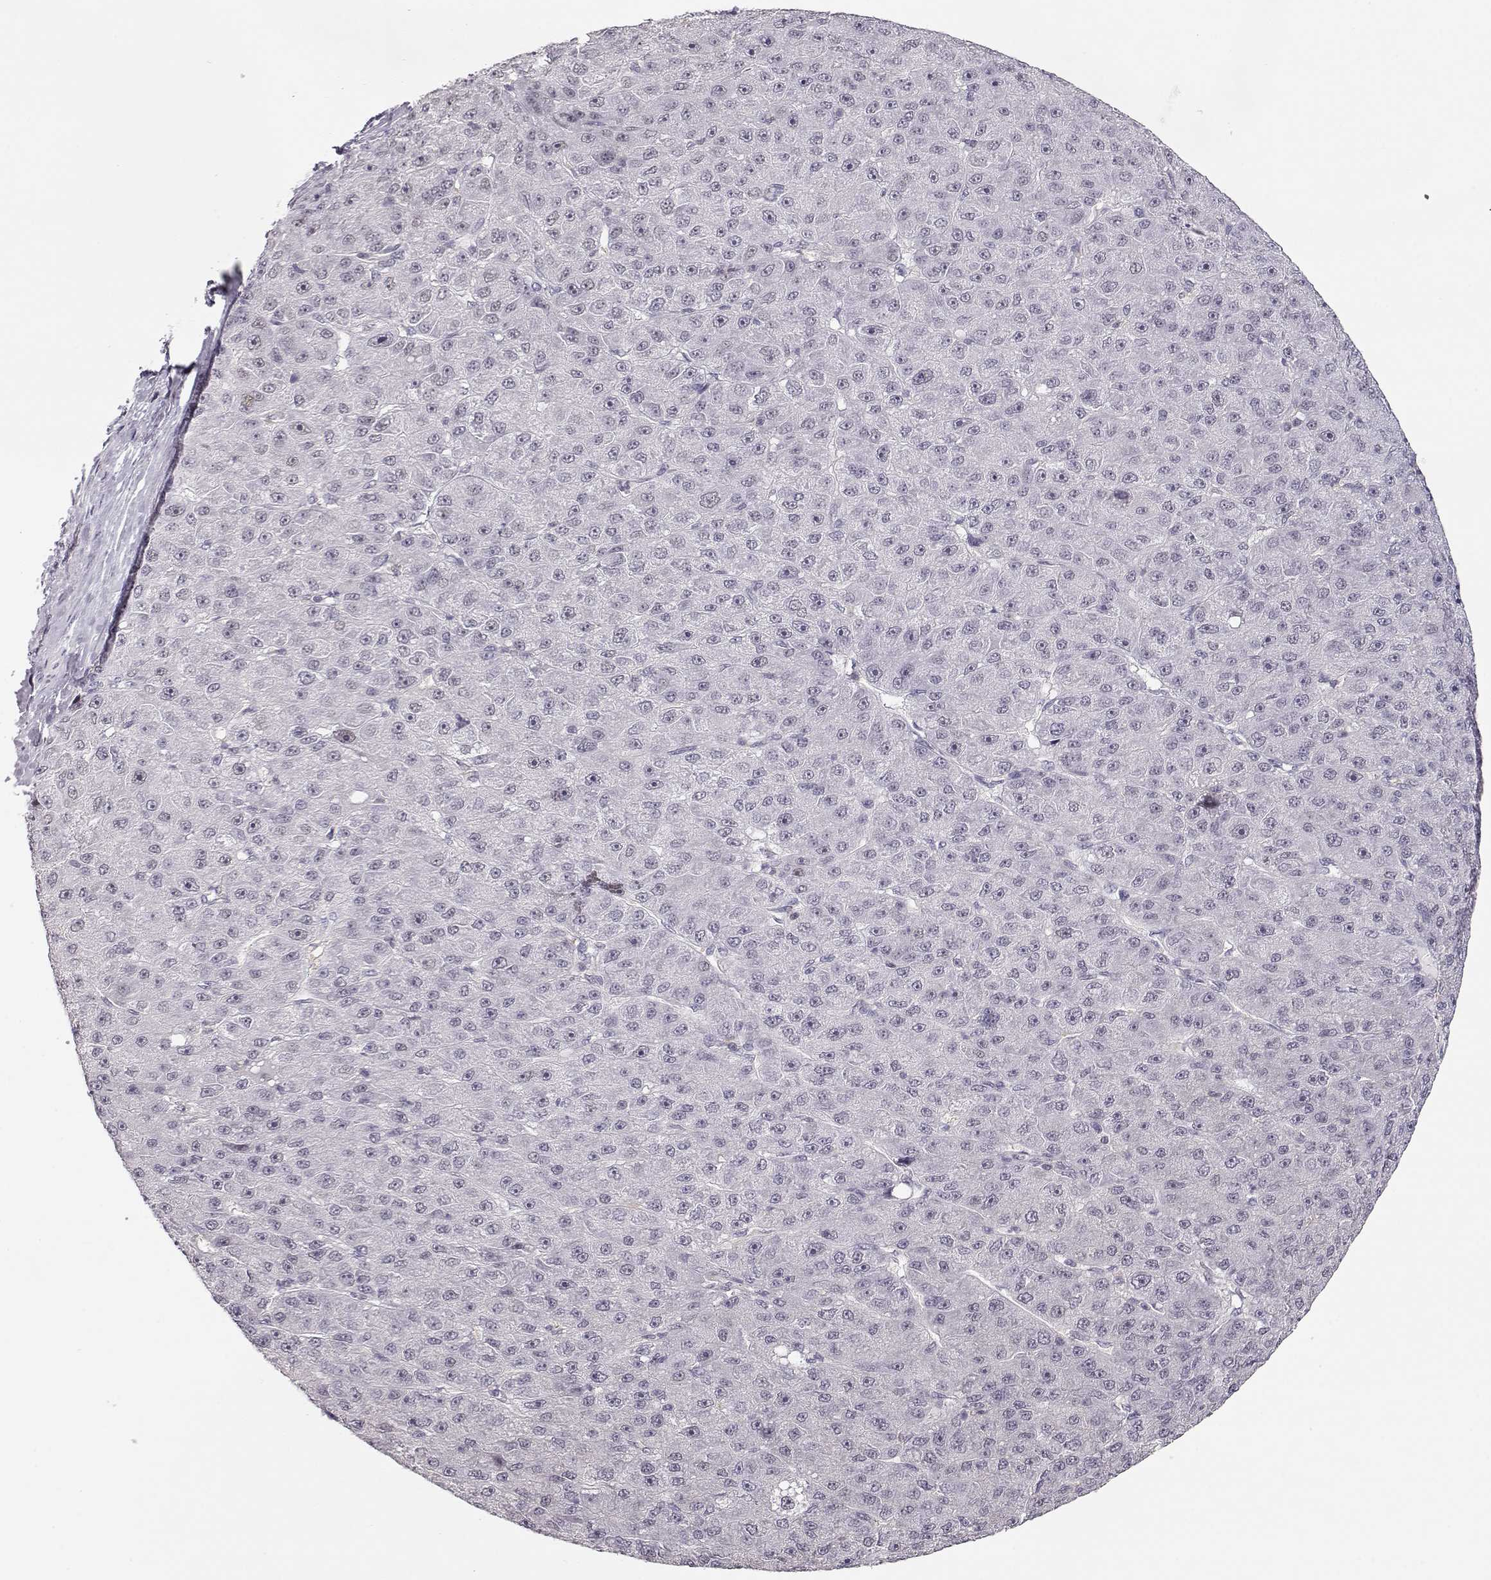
{"staining": {"intensity": "negative", "quantity": "none", "location": "none"}, "tissue": "liver cancer", "cell_type": "Tumor cells", "image_type": "cancer", "snomed": [{"axis": "morphology", "description": "Carcinoma, Hepatocellular, NOS"}, {"axis": "topography", "description": "Liver"}], "caption": "This is a micrograph of immunohistochemistry (IHC) staining of liver hepatocellular carcinoma, which shows no positivity in tumor cells.", "gene": "TEPP", "patient": {"sex": "male", "age": 67}}